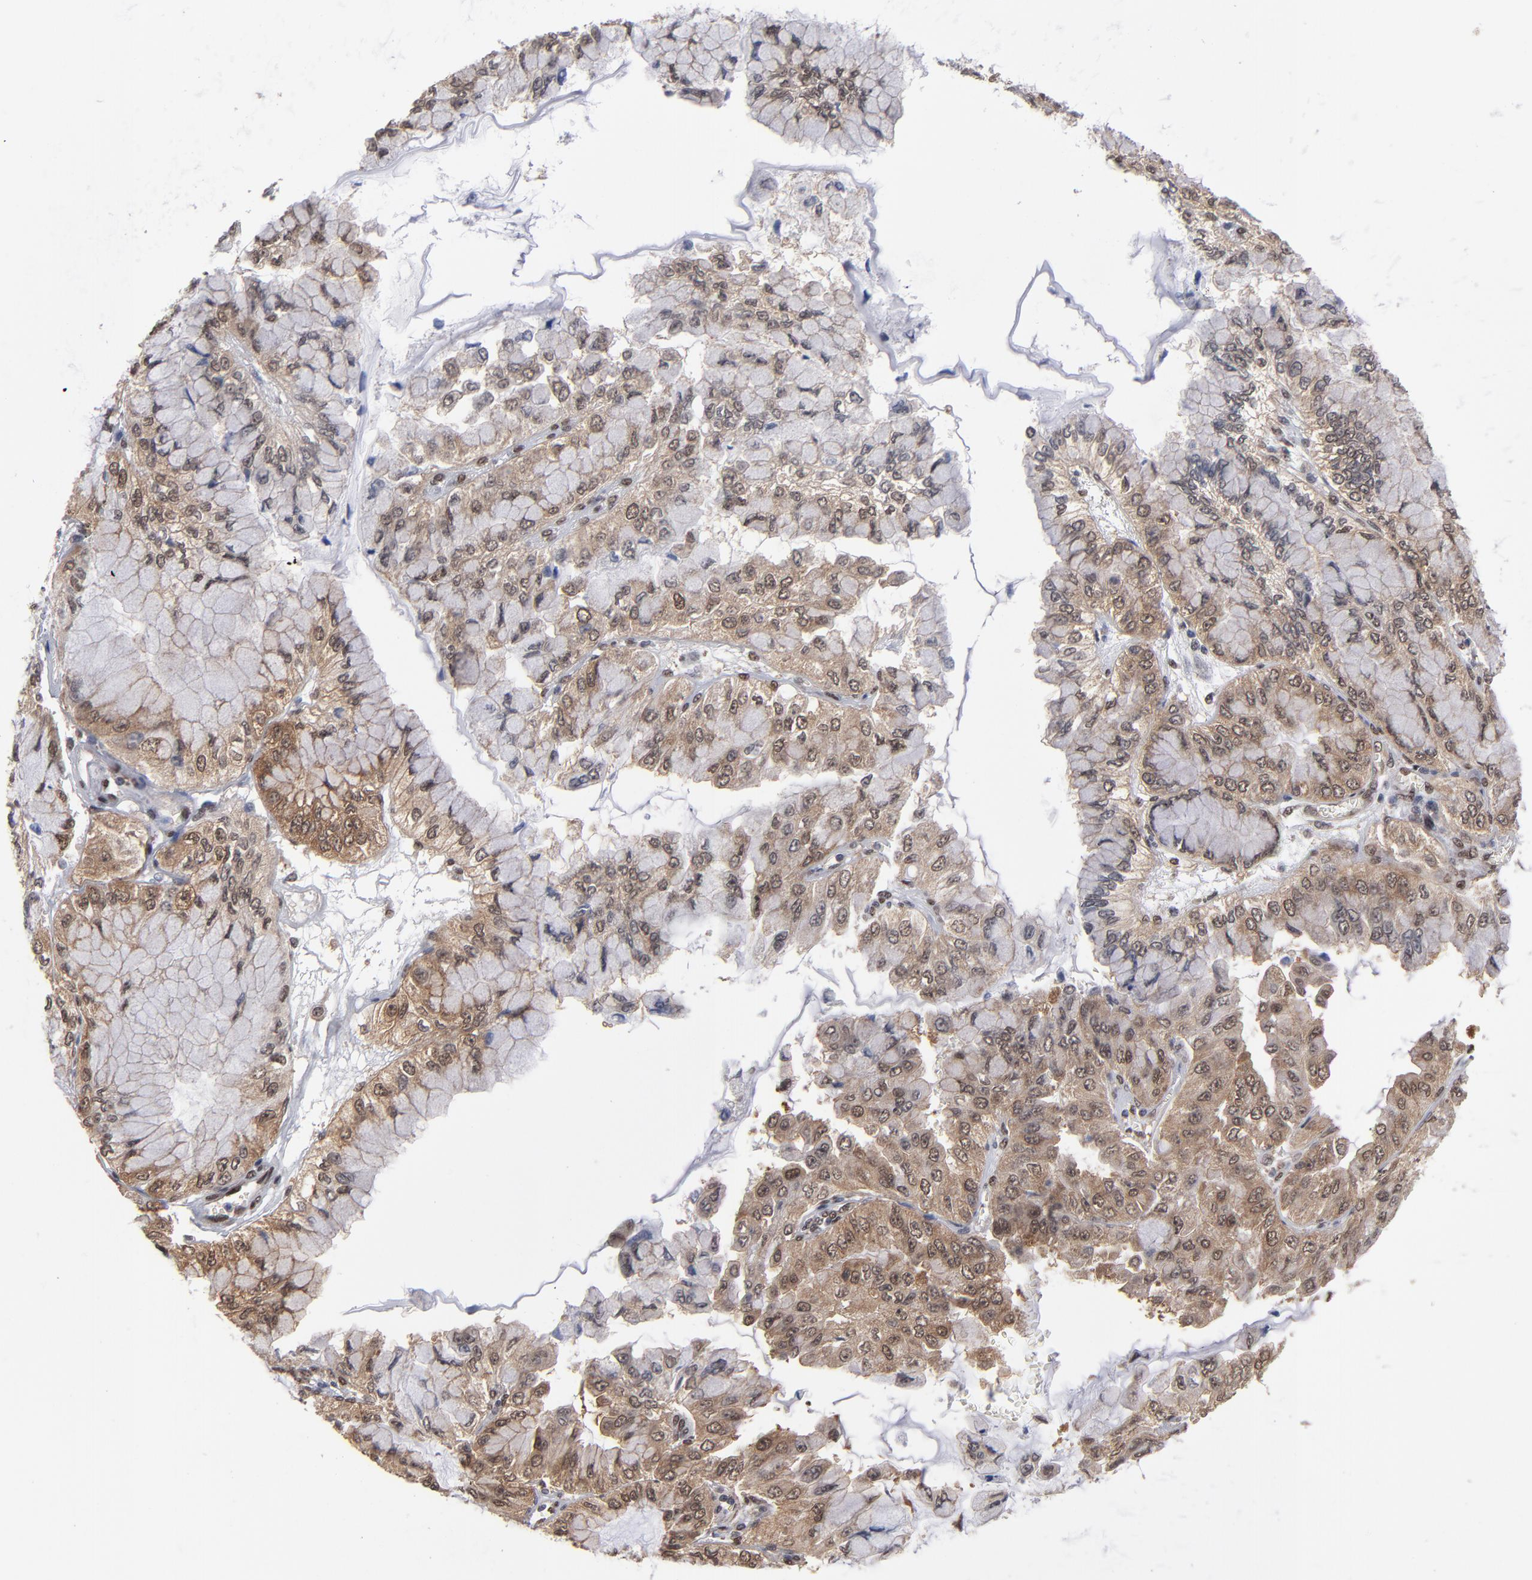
{"staining": {"intensity": "moderate", "quantity": ">75%", "location": "cytoplasmic/membranous,nuclear"}, "tissue": "liver cancer", "cell_type": "Tumor cells", "image_type": "cancer", "snomed": [{"axis": "morphology", "description": "Cholangiocarcinoma"}, {"axis": "topography", "description": "Liver"}], "caption": "Protein expression analysis of liver cancer reveals moderate cytoplasmic/membranous and nuclear expression in approximately >75% of tumor cells.", "gene": "HUWE1", "patient": {"sex": "female", "age": 79}}